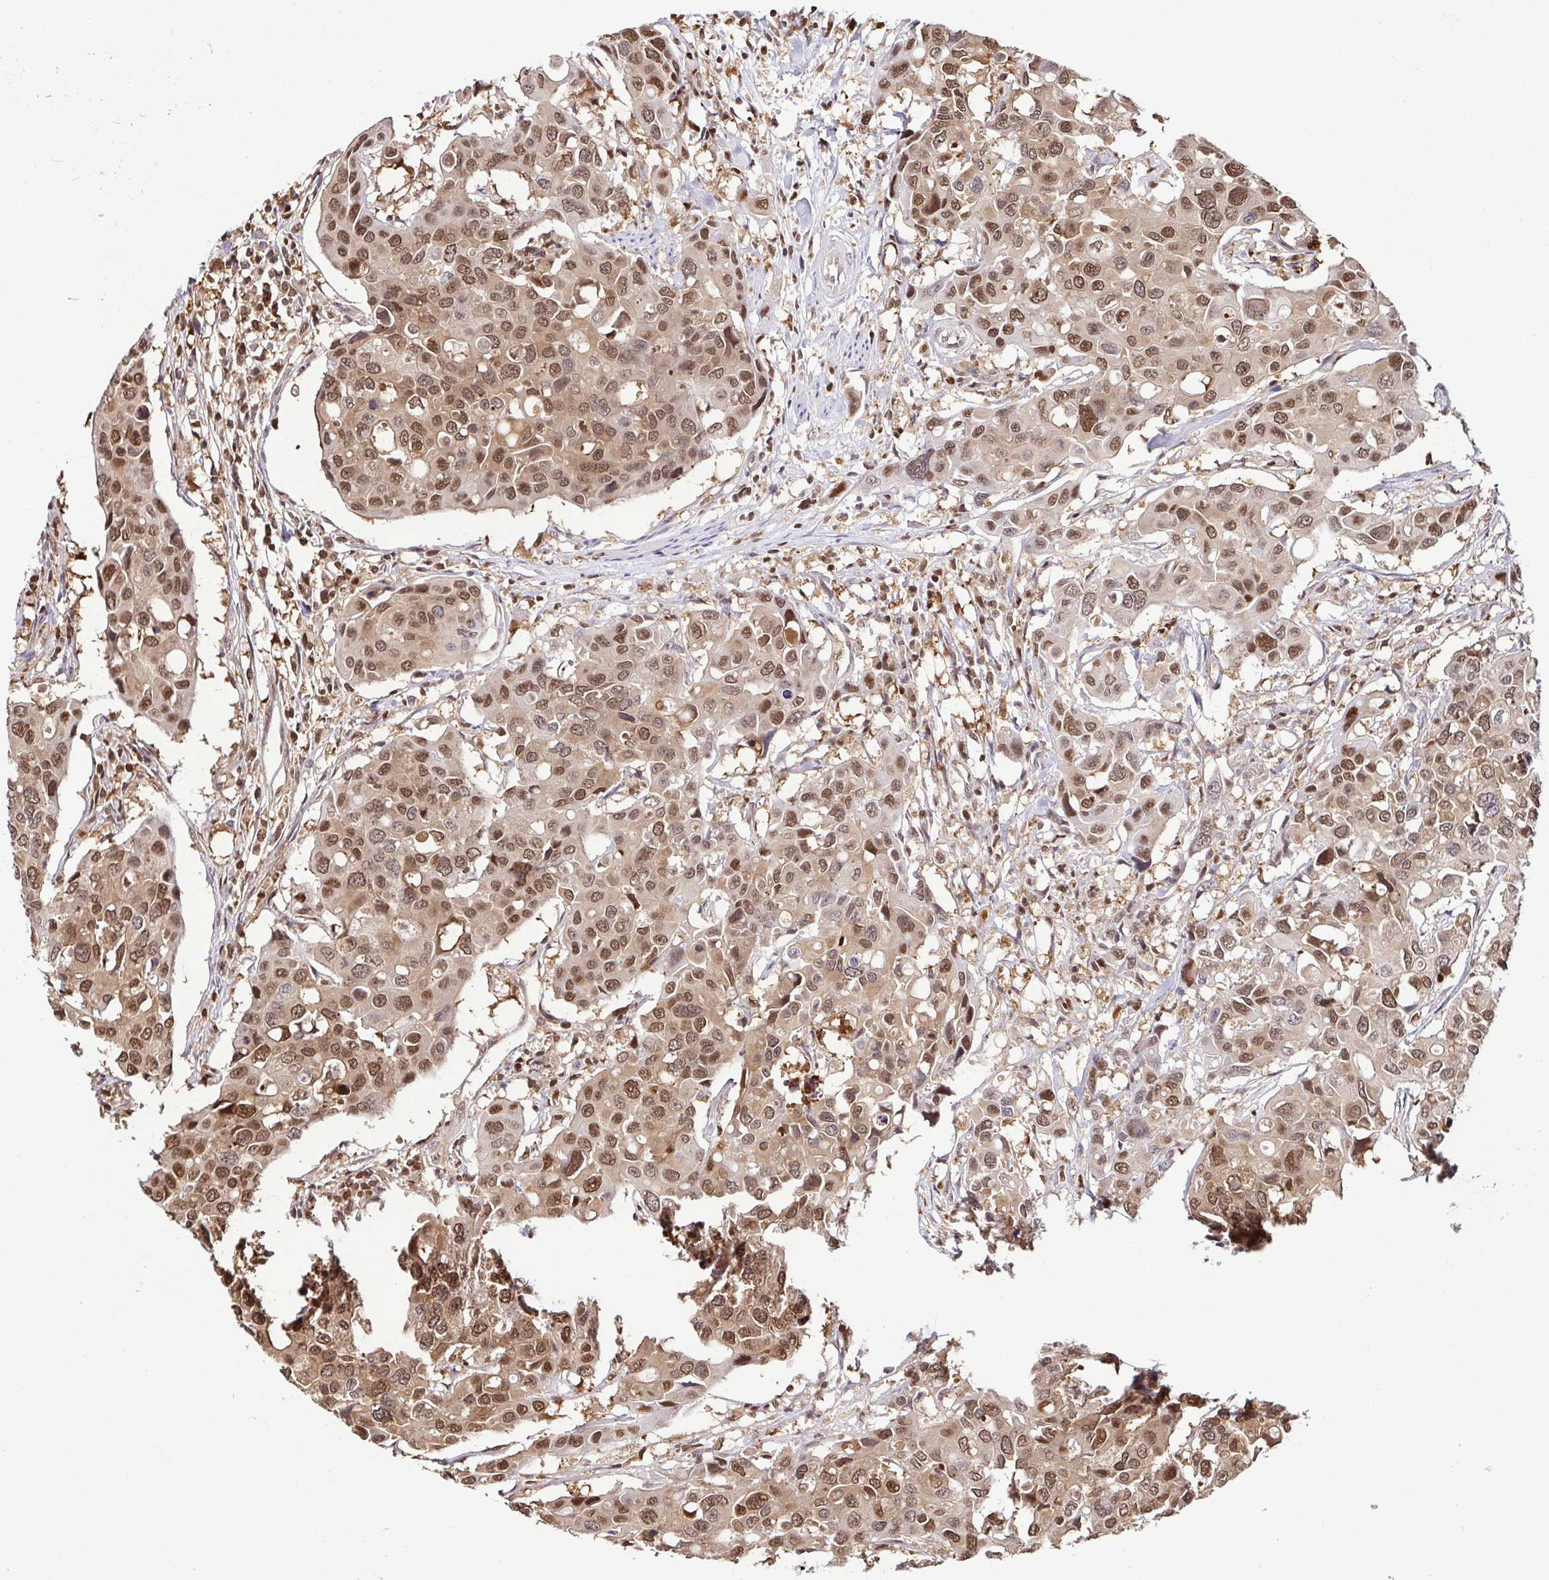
{"staining": {"intensity": "moderate", "quantity": ">75%", "location": "nuclear"}, "tissue": "colorectal cancer", "cell_type": "Tumor cells", "image_type": "cancer", "snomed": [{"axis": "morphology", "description": "Adenocarcinoma, NOS"}, {"axis": "topography", "description": "Colon"}], "caption": "The immunohistochemical stain highlights moderate nuclear positivity in tumor cells of colorectal cancer tissue. (DAB (3,3'-diaminobenzidine) = brown stain, brightfield microscopy at high magnification).", "gene": "PSMB9", "patient": {"sex": "male", "age": 77}}